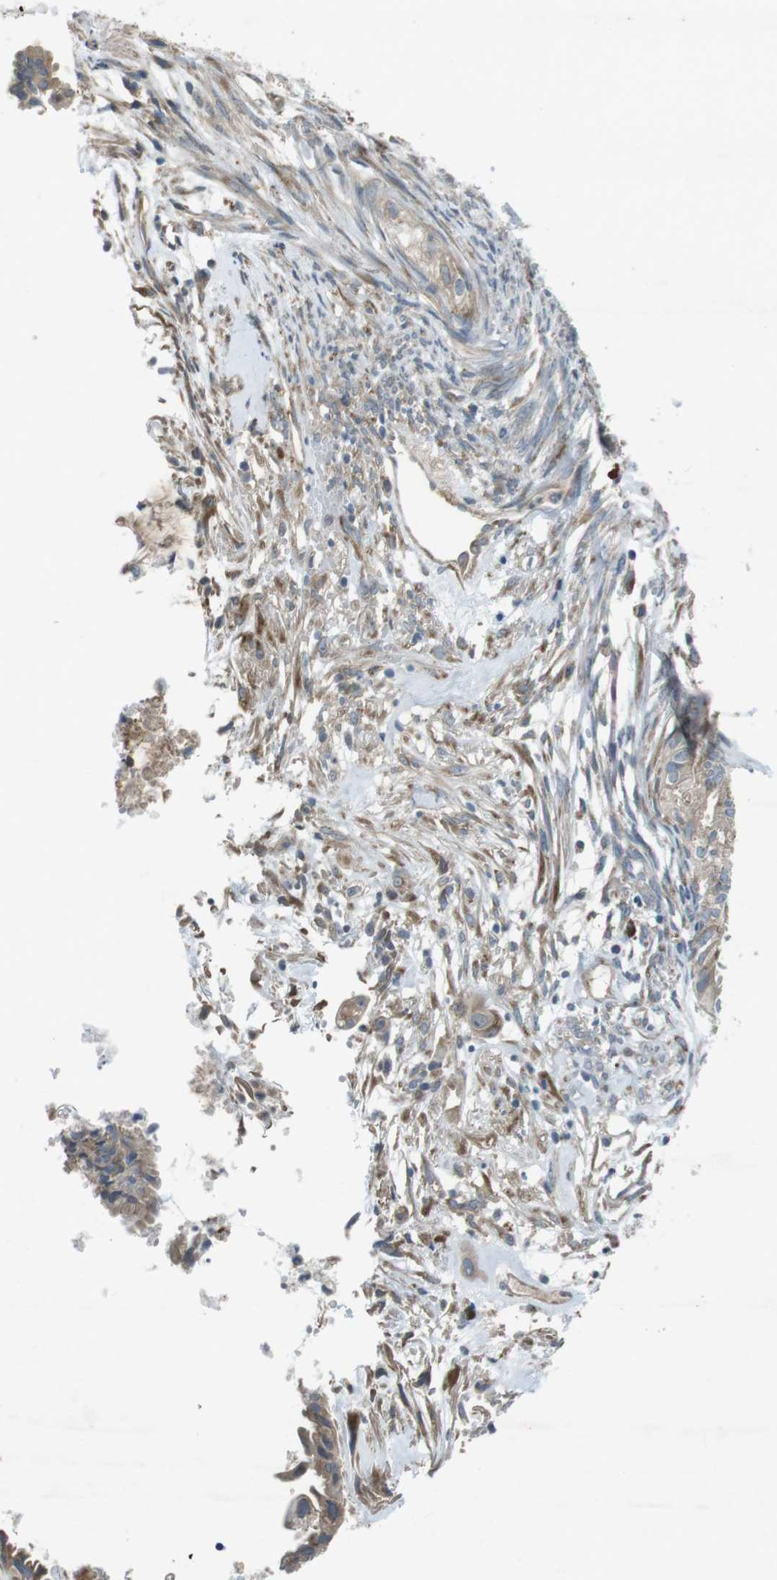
{"staining": {"intensity": "weak", "quantity": "25%-75%", "location": "cytoplasmic/membranous"}, "tissue": "cervical cancer", "cell_type": "Tumor cells", "image_type": "cancer", "snomed": [{"axis": "morphology", "description": "Normal tissue, NOS"}, {"axis": "morphology", "description": "Adenocarcinoma, NOS"}, {"axis": "topography", "description": "Cervix"}, {"axis": "topography", "description": "Endometrium"}], "caption": "Cervical cancer tissue shows weak cytoplasmic/membranous staining in approximately 25%-75% of tumor cells, visualized by immunohistochemistry. The staining was performed using DAB, with brown indicating positive protein expression. Nuclei are stained blue with hematoxylin.", "gene": "FLCN", "patient": {"sex": "female", "age": 86}}